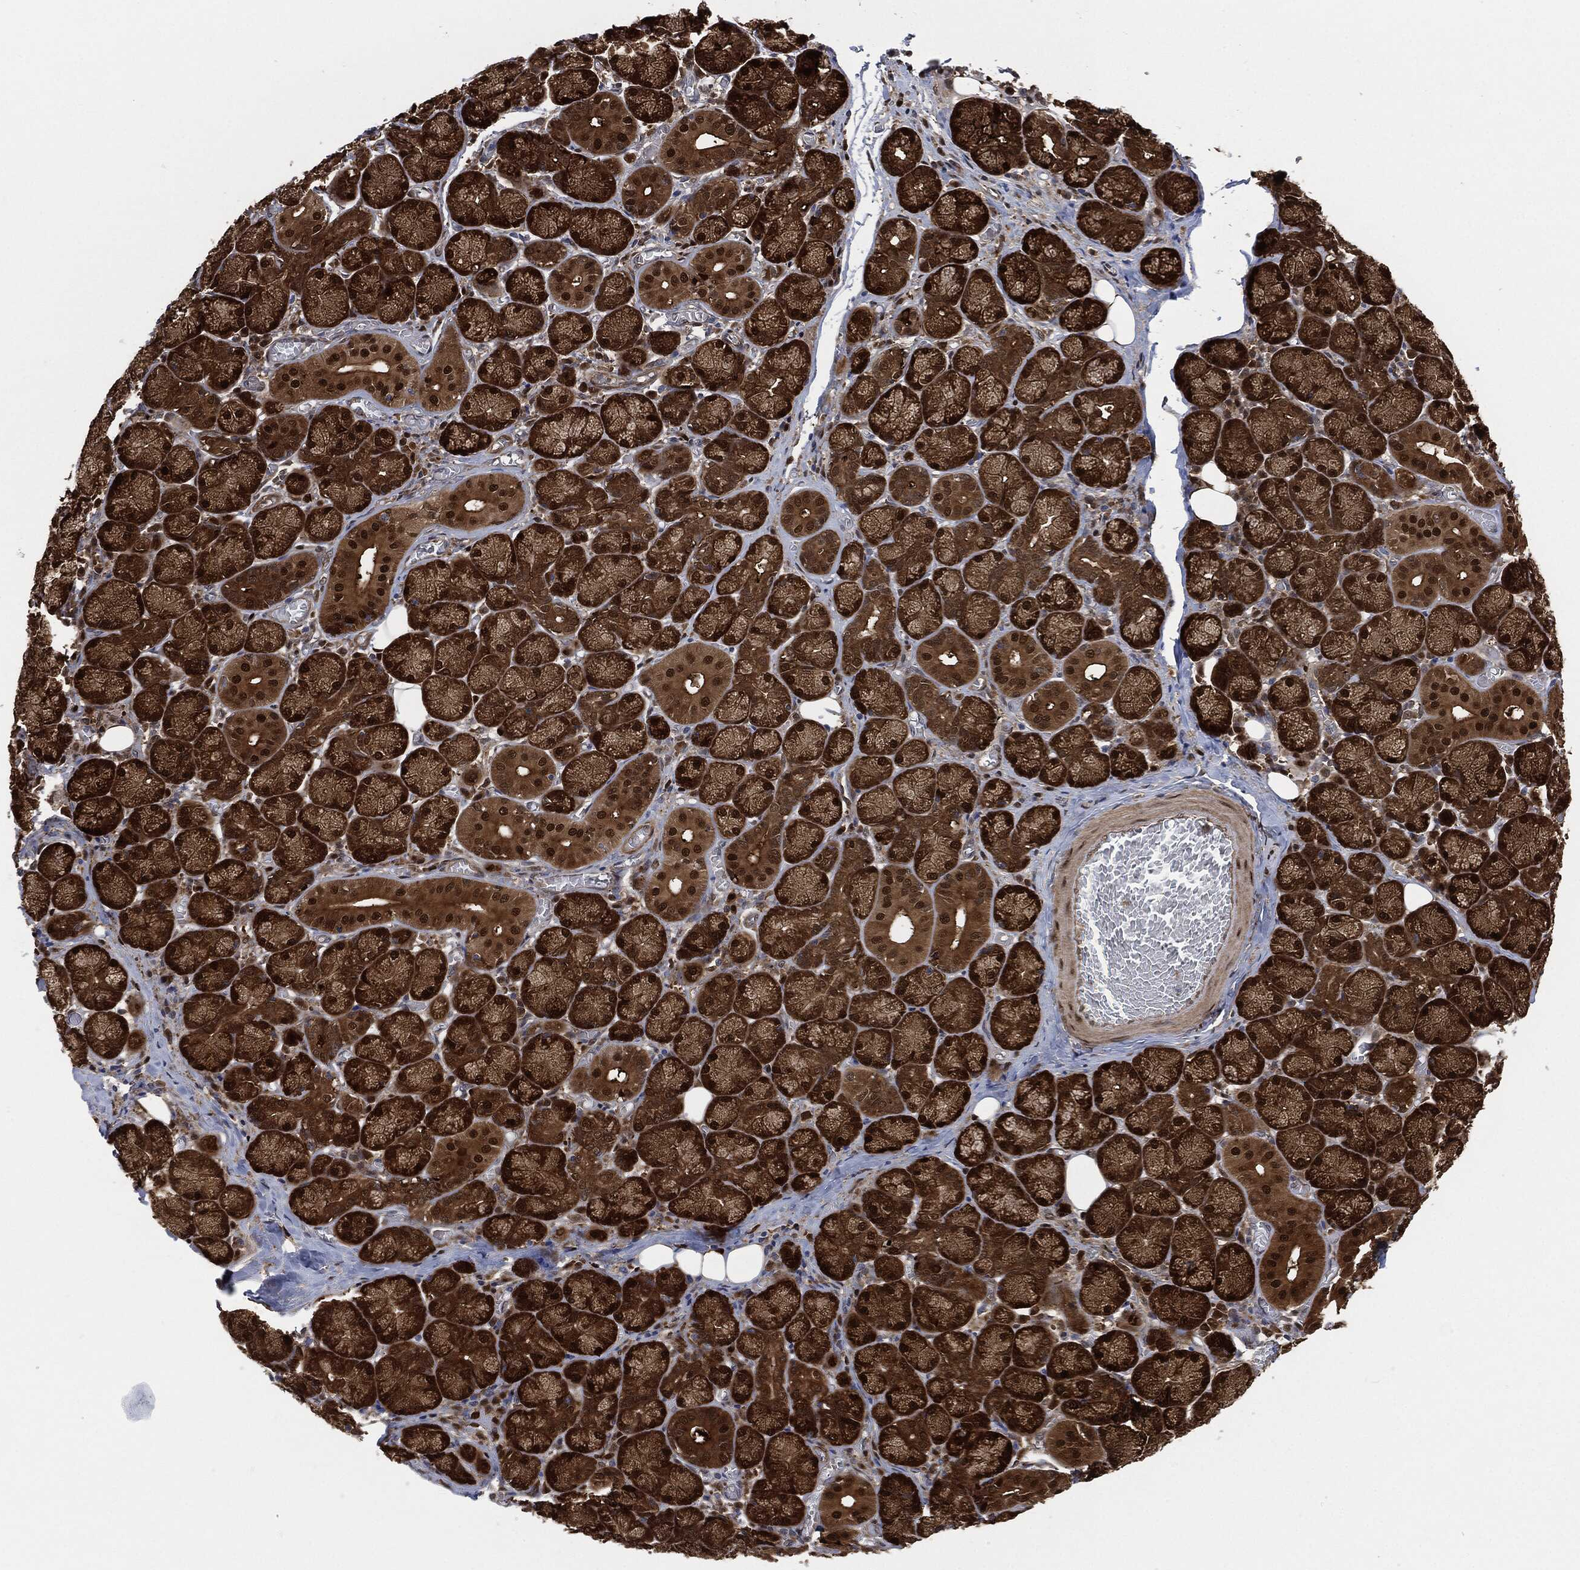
{"staining": {"intensity": "strong", "quantity": ">75%", "location": "cytoplasmic/membranous,nuclear"}, "tissue": "salivary gland", "cell_type": "Glandular cells", "image_type": "normal", "snomed": [{"axis": "morphology", "description": "Normal tissue, NOS"}, {"axis": "topography", "description": "Salivary gland"}, {"axis": "topography", "description": "Peripheral nerve tissue"}], "caption": "Protein analysis of benign salivary gland displays strong cytoplasmic/membranous,nuclear positivity in approximately >75% of glandular cells. Nuclei are stained in blue.", "gene": "DCTN1", "patient": {"sex": "female", "age": 24}}